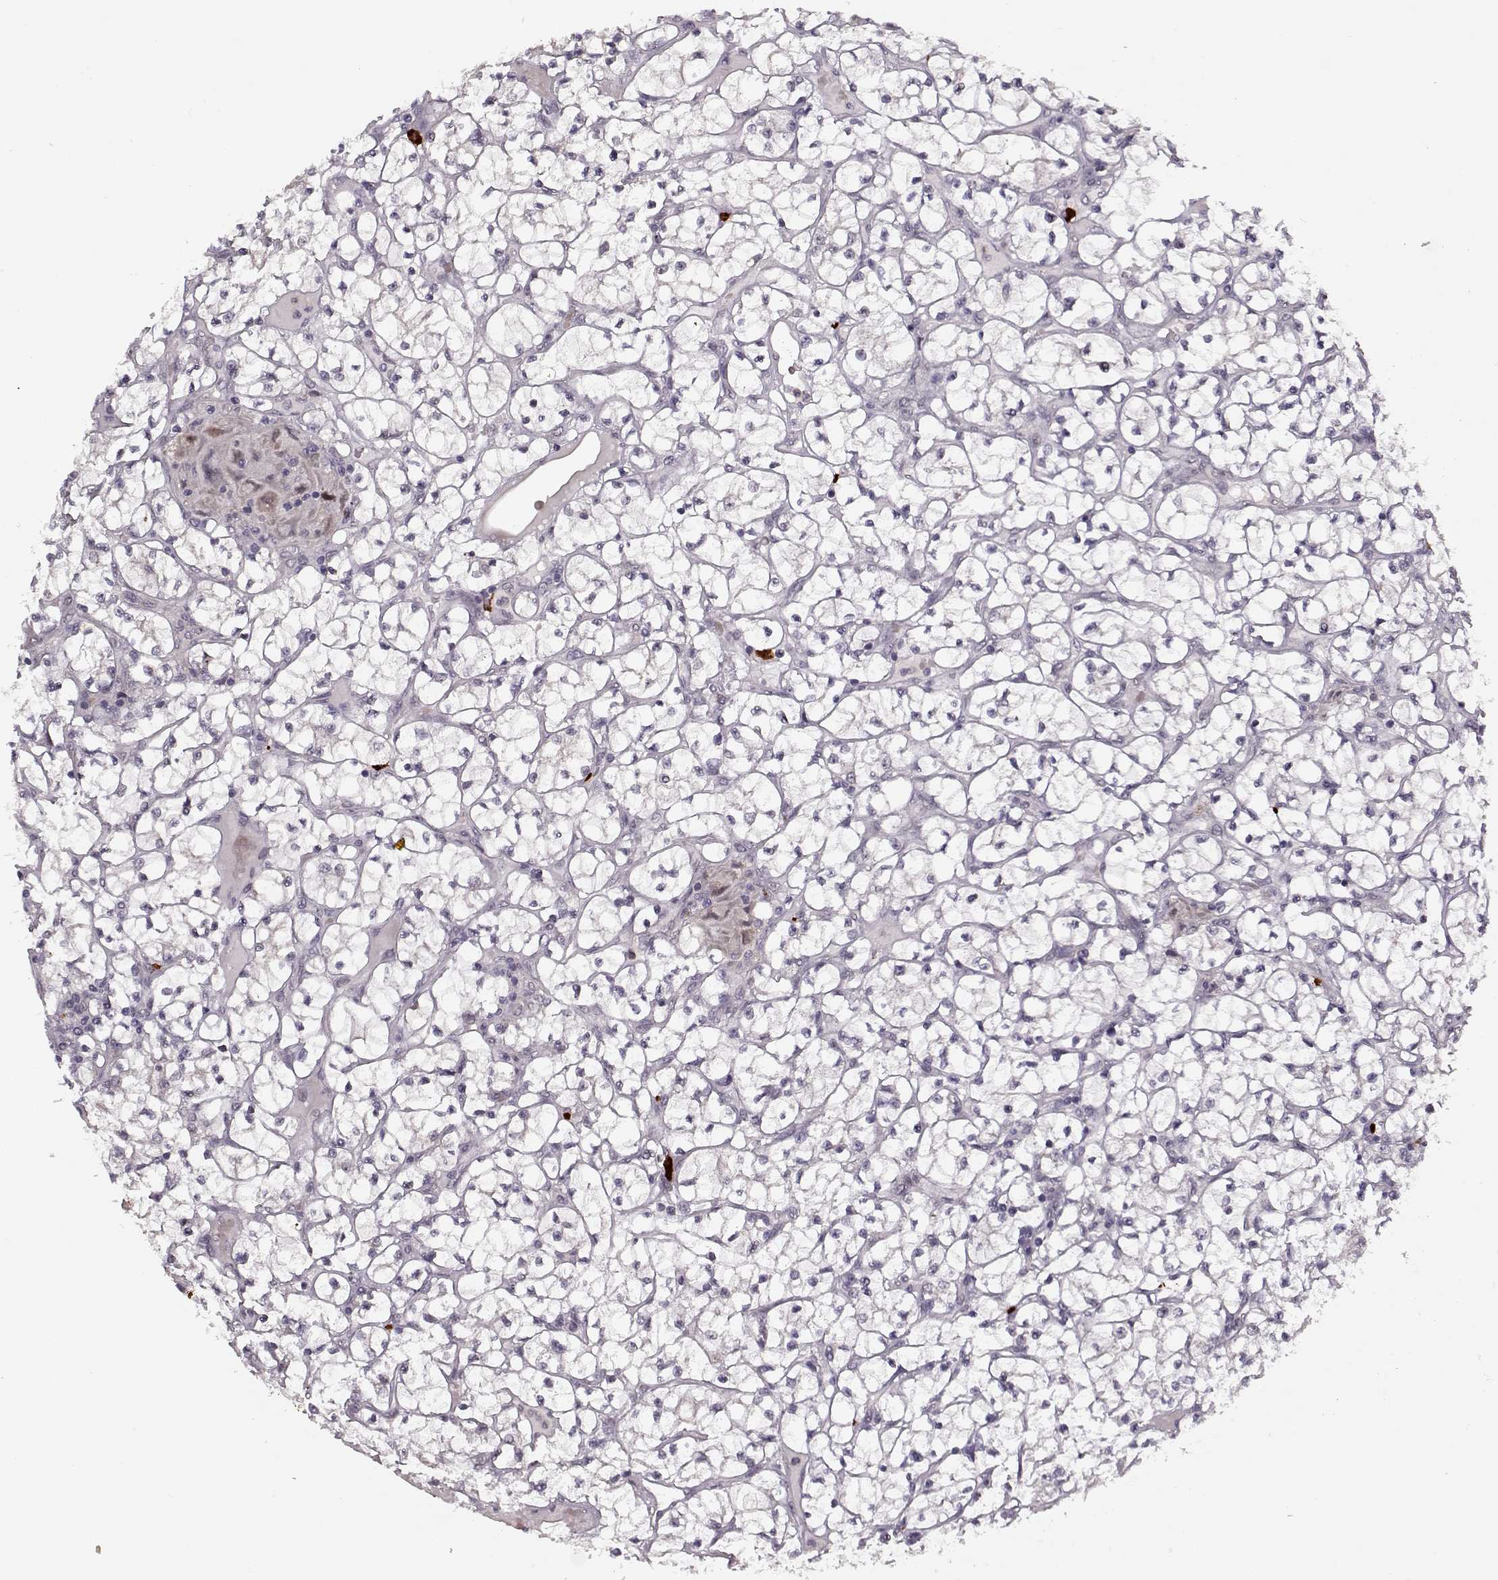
{"staining": {"intensity": "negative", "quantity": "none", "location": "none"}, "tissue": "renal cancer", "cell_type": "Tumor cells", "image_type": "cancer", "snomed": [{"axis": "morphology", "description": "Adenocarcinoma, NOS"}, {"axis": "topography", "description": "Kidney"}], "caption": "Immunohistochemistry (IHC) of adenocarcinoma (renal) demonstrates no staining in tumor cells.", "gene": "DENND4B", "patient": {"sex": "female", "age": 64}}